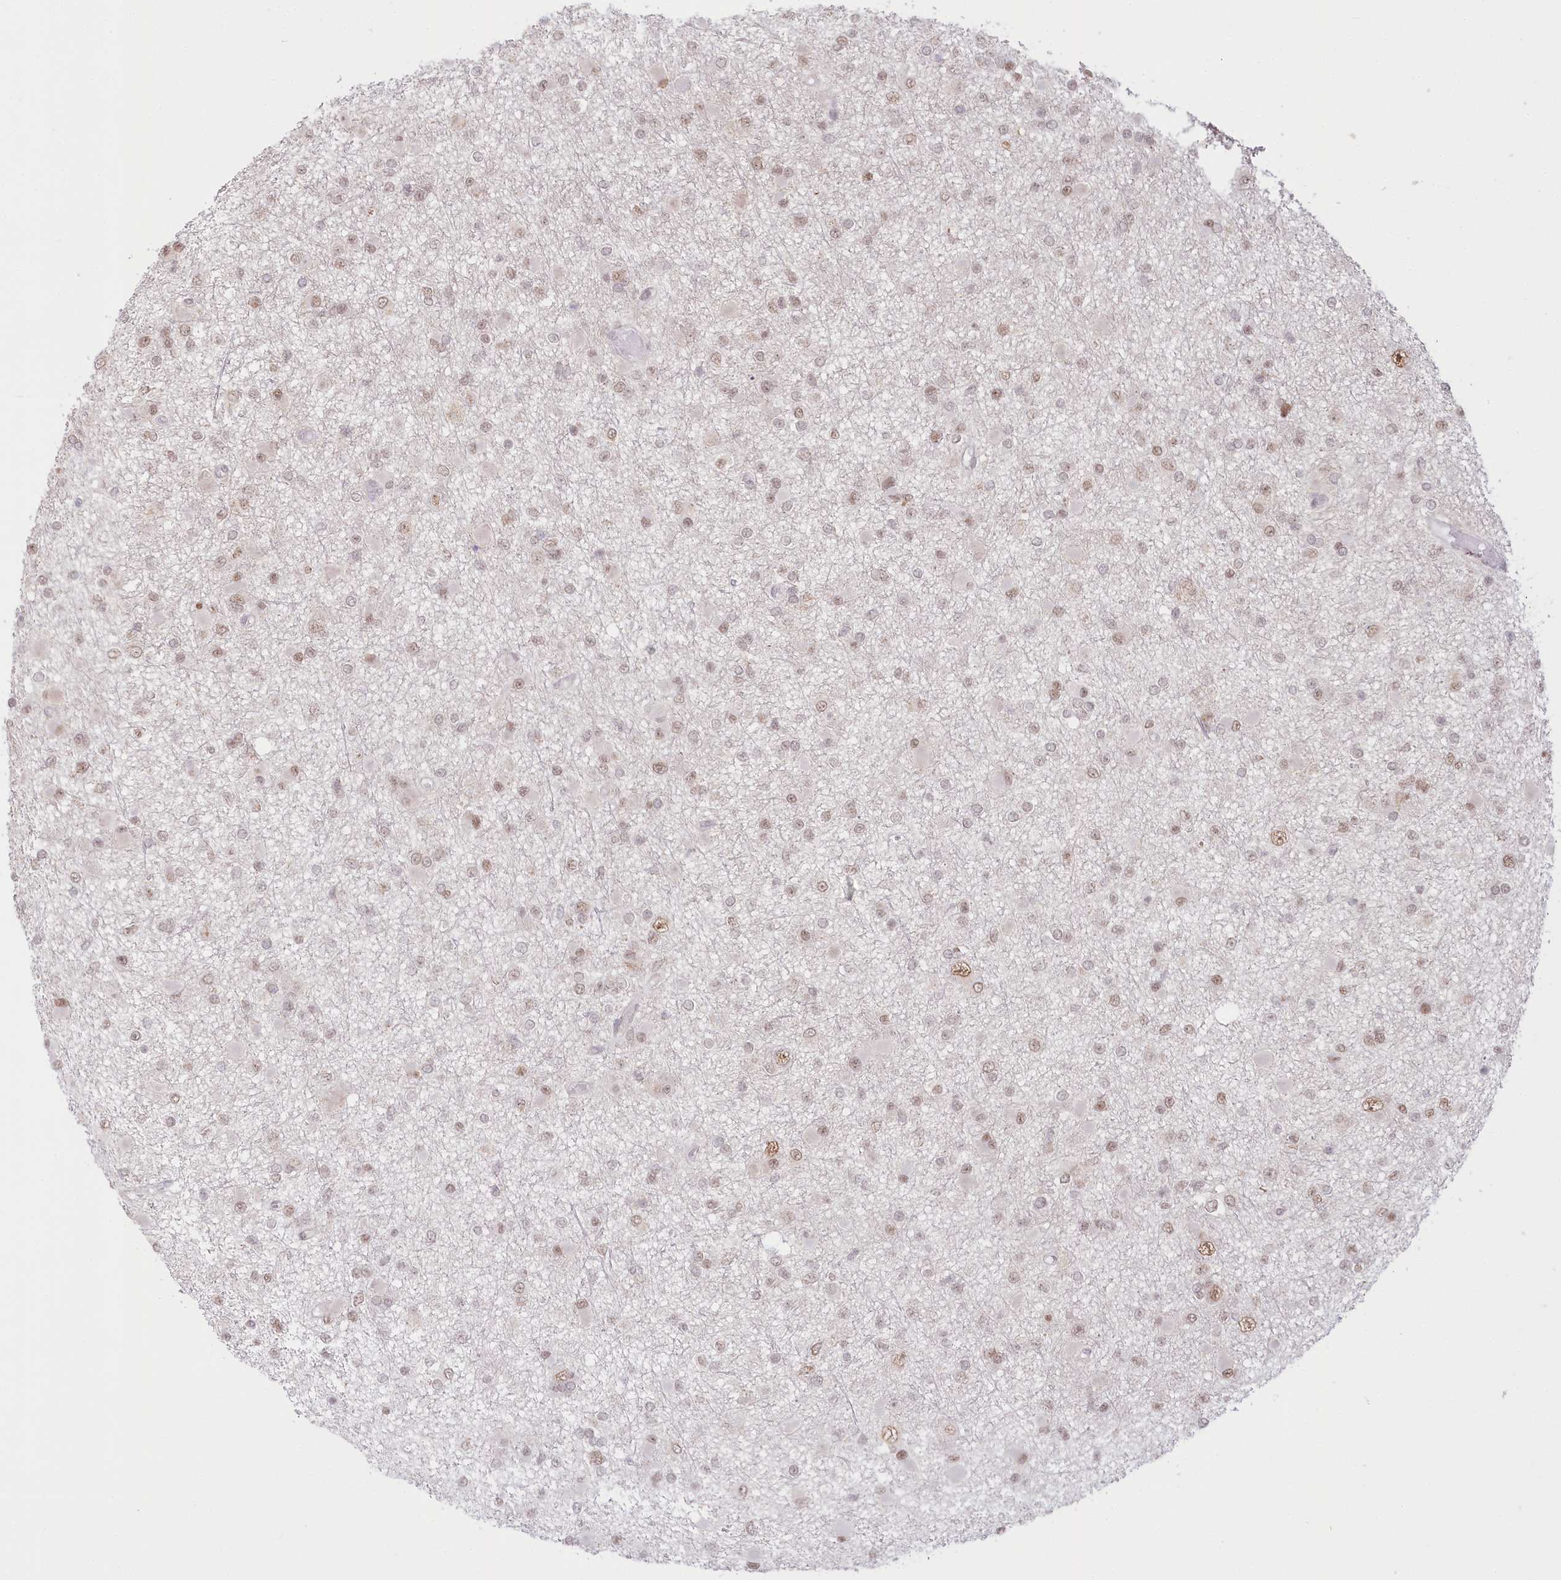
{"staining": {"intensity": "moderate", "quantity": "25%-75%", "location": "nuclear"}, "tissue": "glioma", "cell_type": "Tumor cells", "image_type": "cancer", "snomed": [{"axis": "morphology", "description": "Glioma, malignant, Low grade"}, {"axis": "topography", "description": "Brain"}], "caption": "The image demonstrates a brown stain indicating the presence of a protein in the nuclear of tumor cells in malignant glioma (low-grade). Using DAB (brown) and hematoxylin (blue) stains, captured at high magnification using brightfield microscopy.", "gene": "PYURF", "patient": {"sex": "female", "age": 22}}